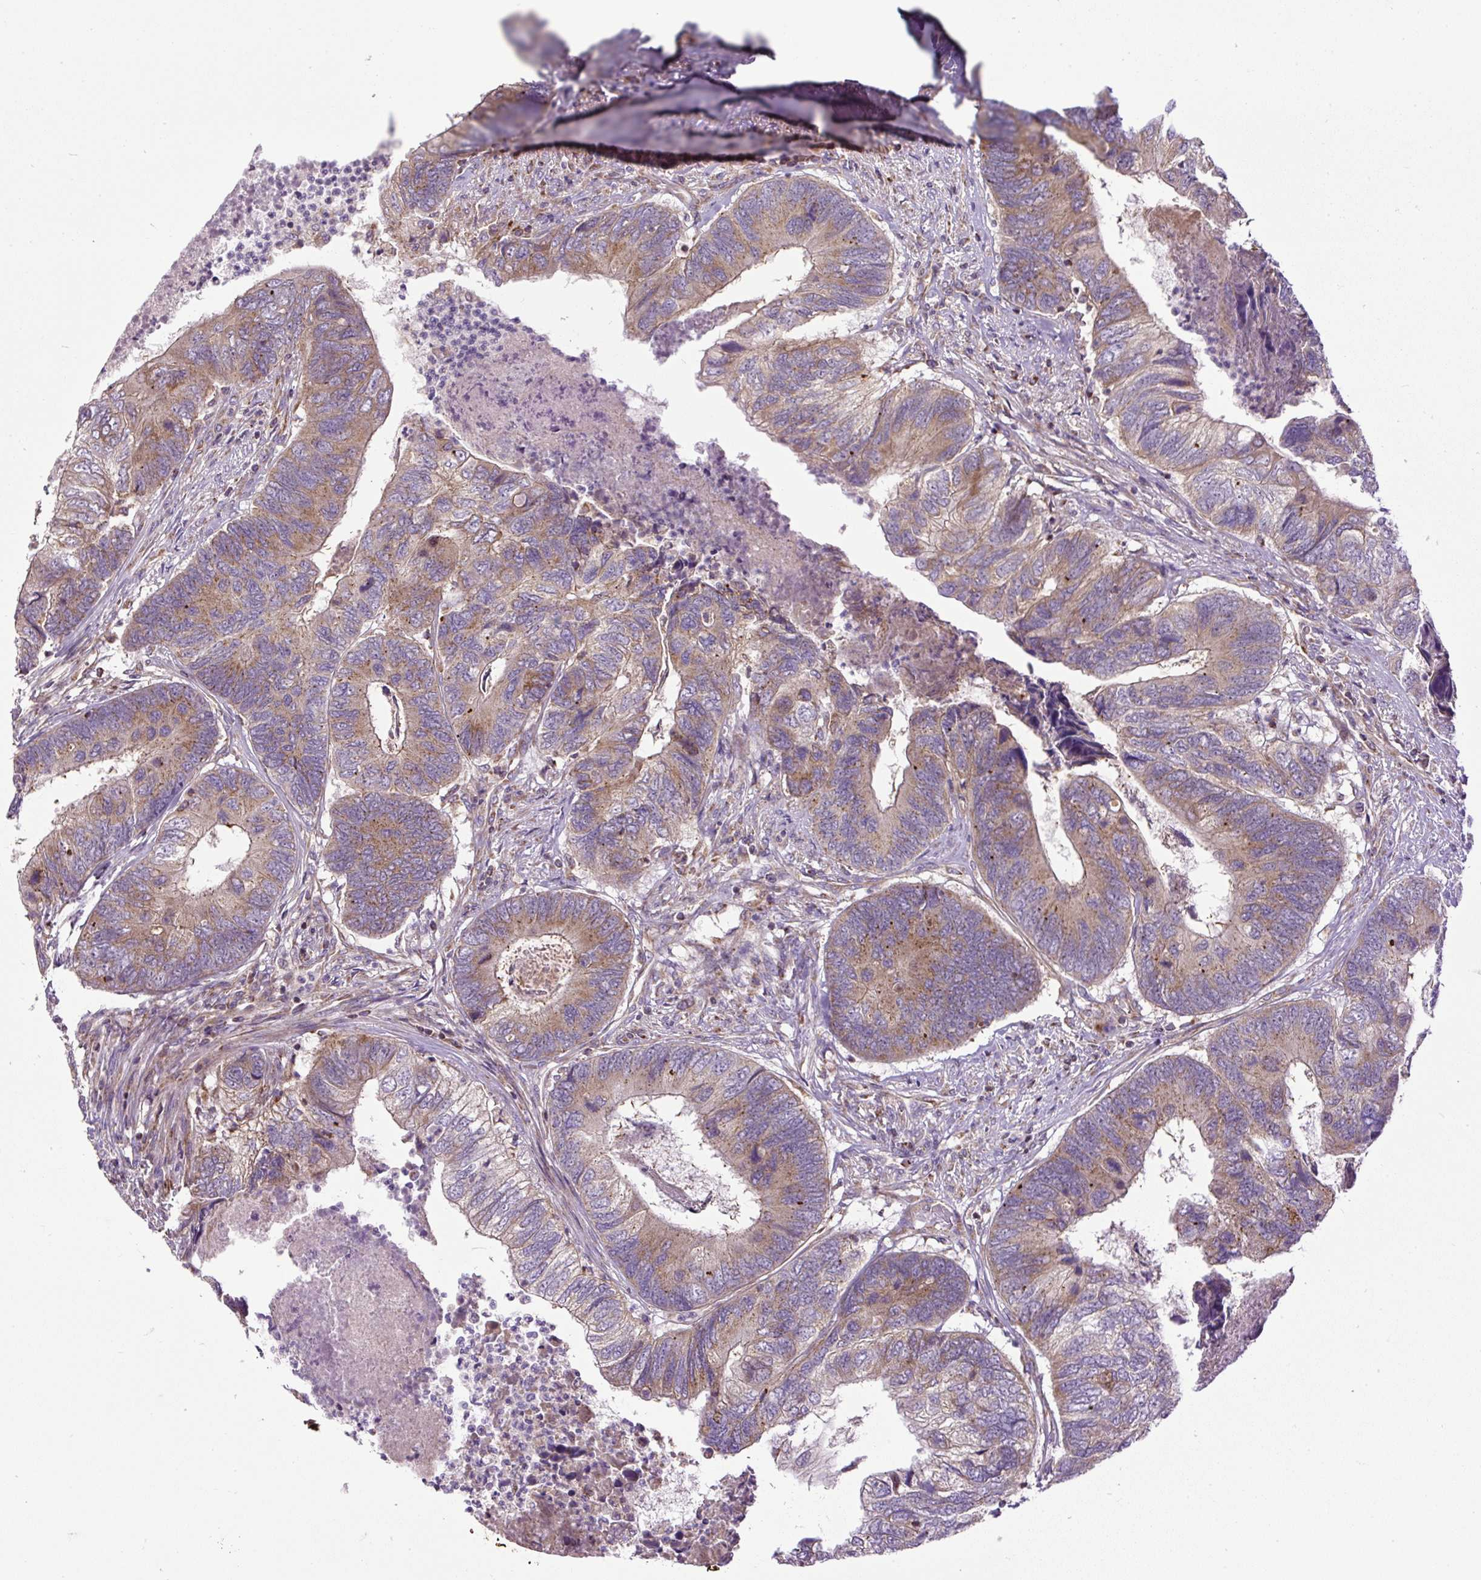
{"staining": {"intensity": "moderate", "quantity": ">75%", "location": "cytoplasmic/membranous"}, "tissue": "colorectal cancer", "cell_type": "Tumor cells", "image_type": "cancer", "snomed": [{"axis": "morphology", "description": "Adenocarcinoma, NOS"}, {"axis": "topography", "description": "Colon"}], "caption": "Protein expression analysis of colorectal adenocarcinoma displays moderate cytoplasmic/membranous expression in about >75% of tumor cells. (Stains: DAB (3,3'-diaminobenzidine) in brown, nuclei in blue, Microscopy: brightfield microscopy at high magnification).", "gene": "ZNF547", "patient": {"sex": "female", "age": 67}}